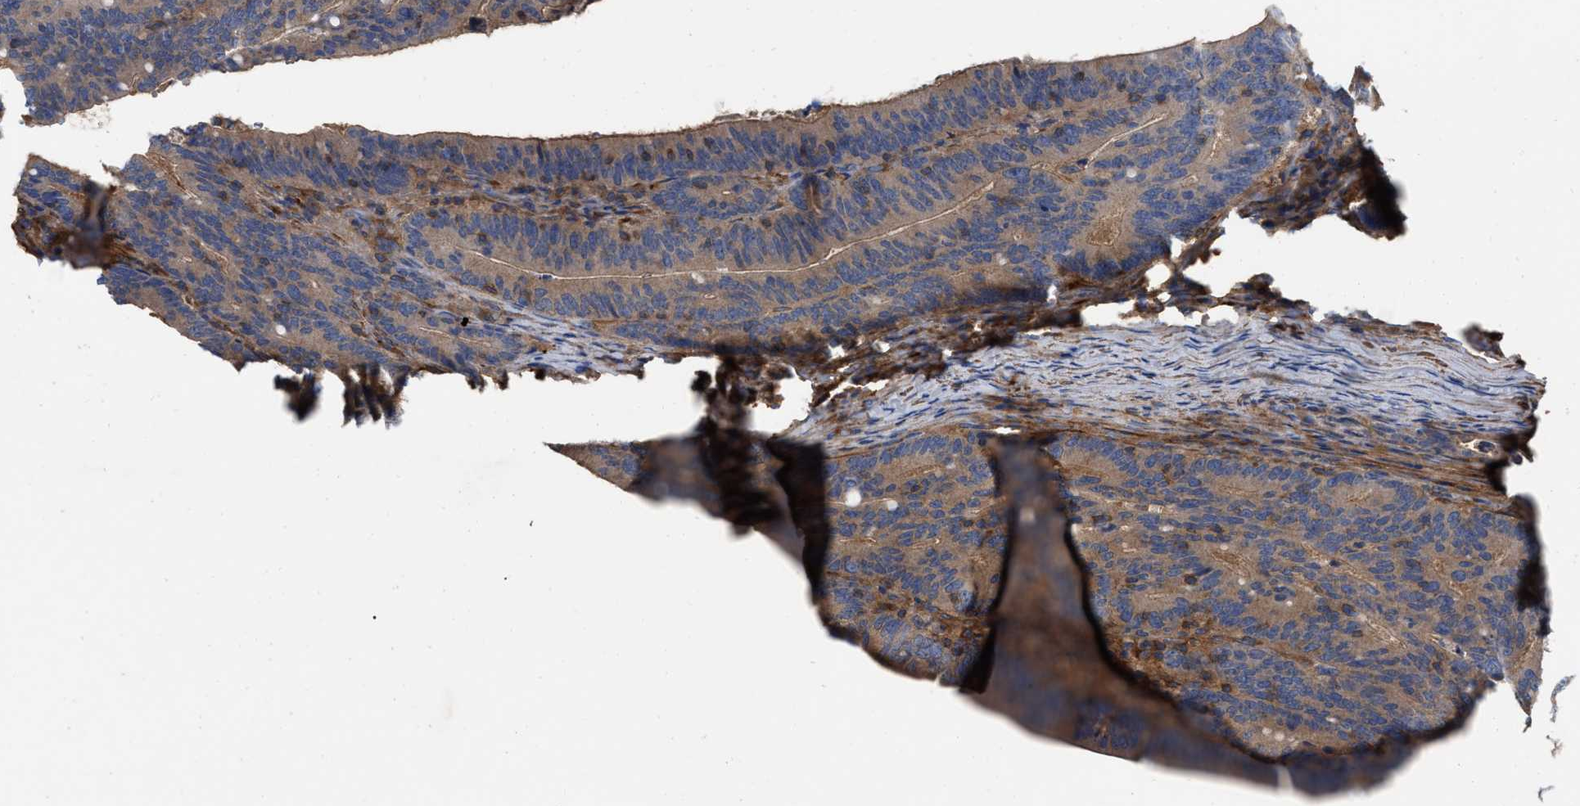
{"staining": {"intensity": "weak", "quantity": ">75%", "location": "cytoplasmic/membranous"}, "tissue": "colorectal cancer", "cell_type": "Tumor cells", "image_type": "cancer", "snomed": [{"axis": "morphology", "description": "Adenocarcinoma, NOS"}, {"axis": "topography", "description": "Colon"}], "caption": "Protein analysis of adenocarcinoma (colorectal) tissue shows weak cytoplasmic/membranous expression in approximately >75% of tumor cells.", "gene": "RABEP1", "patient": {"sex": "female", "age": 66}}